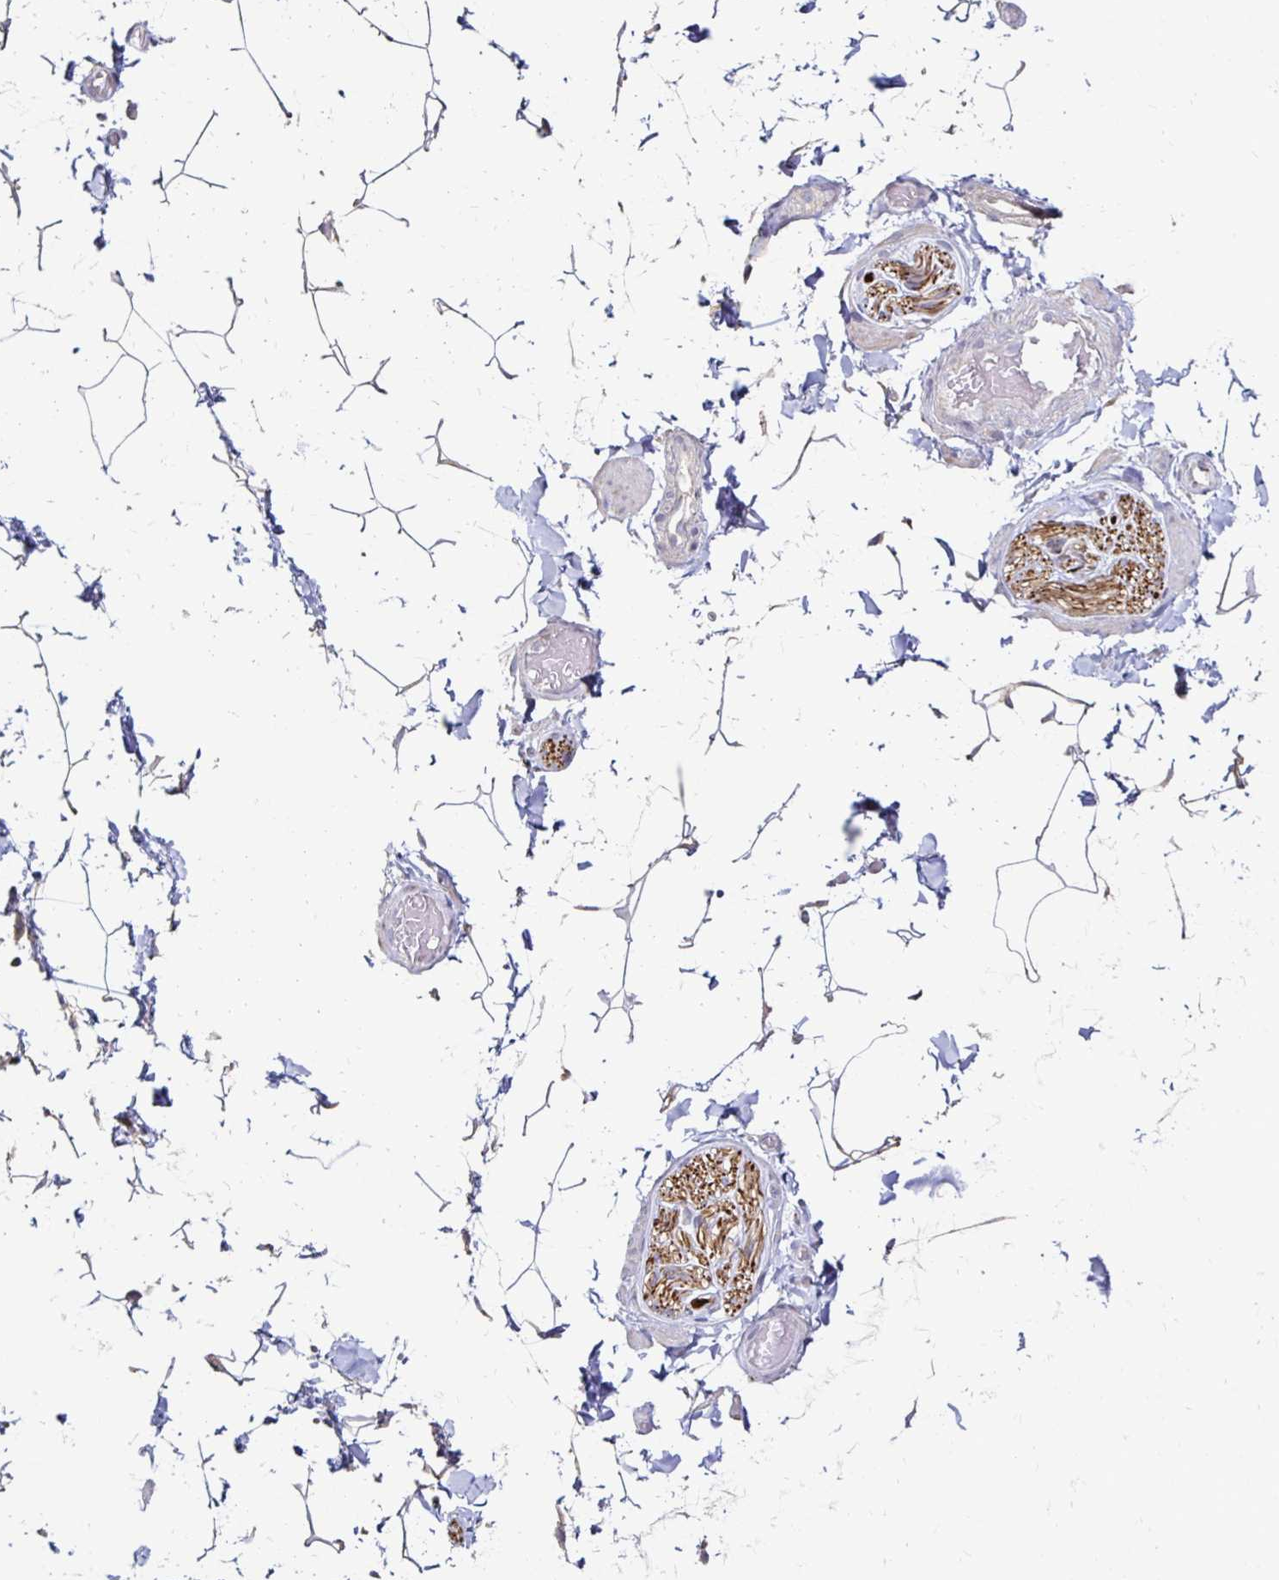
{"staining": {"intensity": "weak", "quantity": "25%-75%", "location": "cytoplasmic/membranous"}, "tissue": "adipose tissue", "cell_type": "Adipocytes", "image_type": "normal", "snomed": [{"axis": "morphology", "description": "Normal tissue, NOS"}, {"axis": "topography", "description": "Epididymis"}, {"axis": "topography", "description": "Peripheral nerve tissue"}], "caption": "A brown stain shows weak cytoplasmic/membranous staining of a protein in adipocytes of benign adipose tissue. Immunohistochemistry stains the protein of interest in brown and the nuclei are stained blue.", "gene": "ZNF727", "patient": {"sex": "male", "age": 32}}